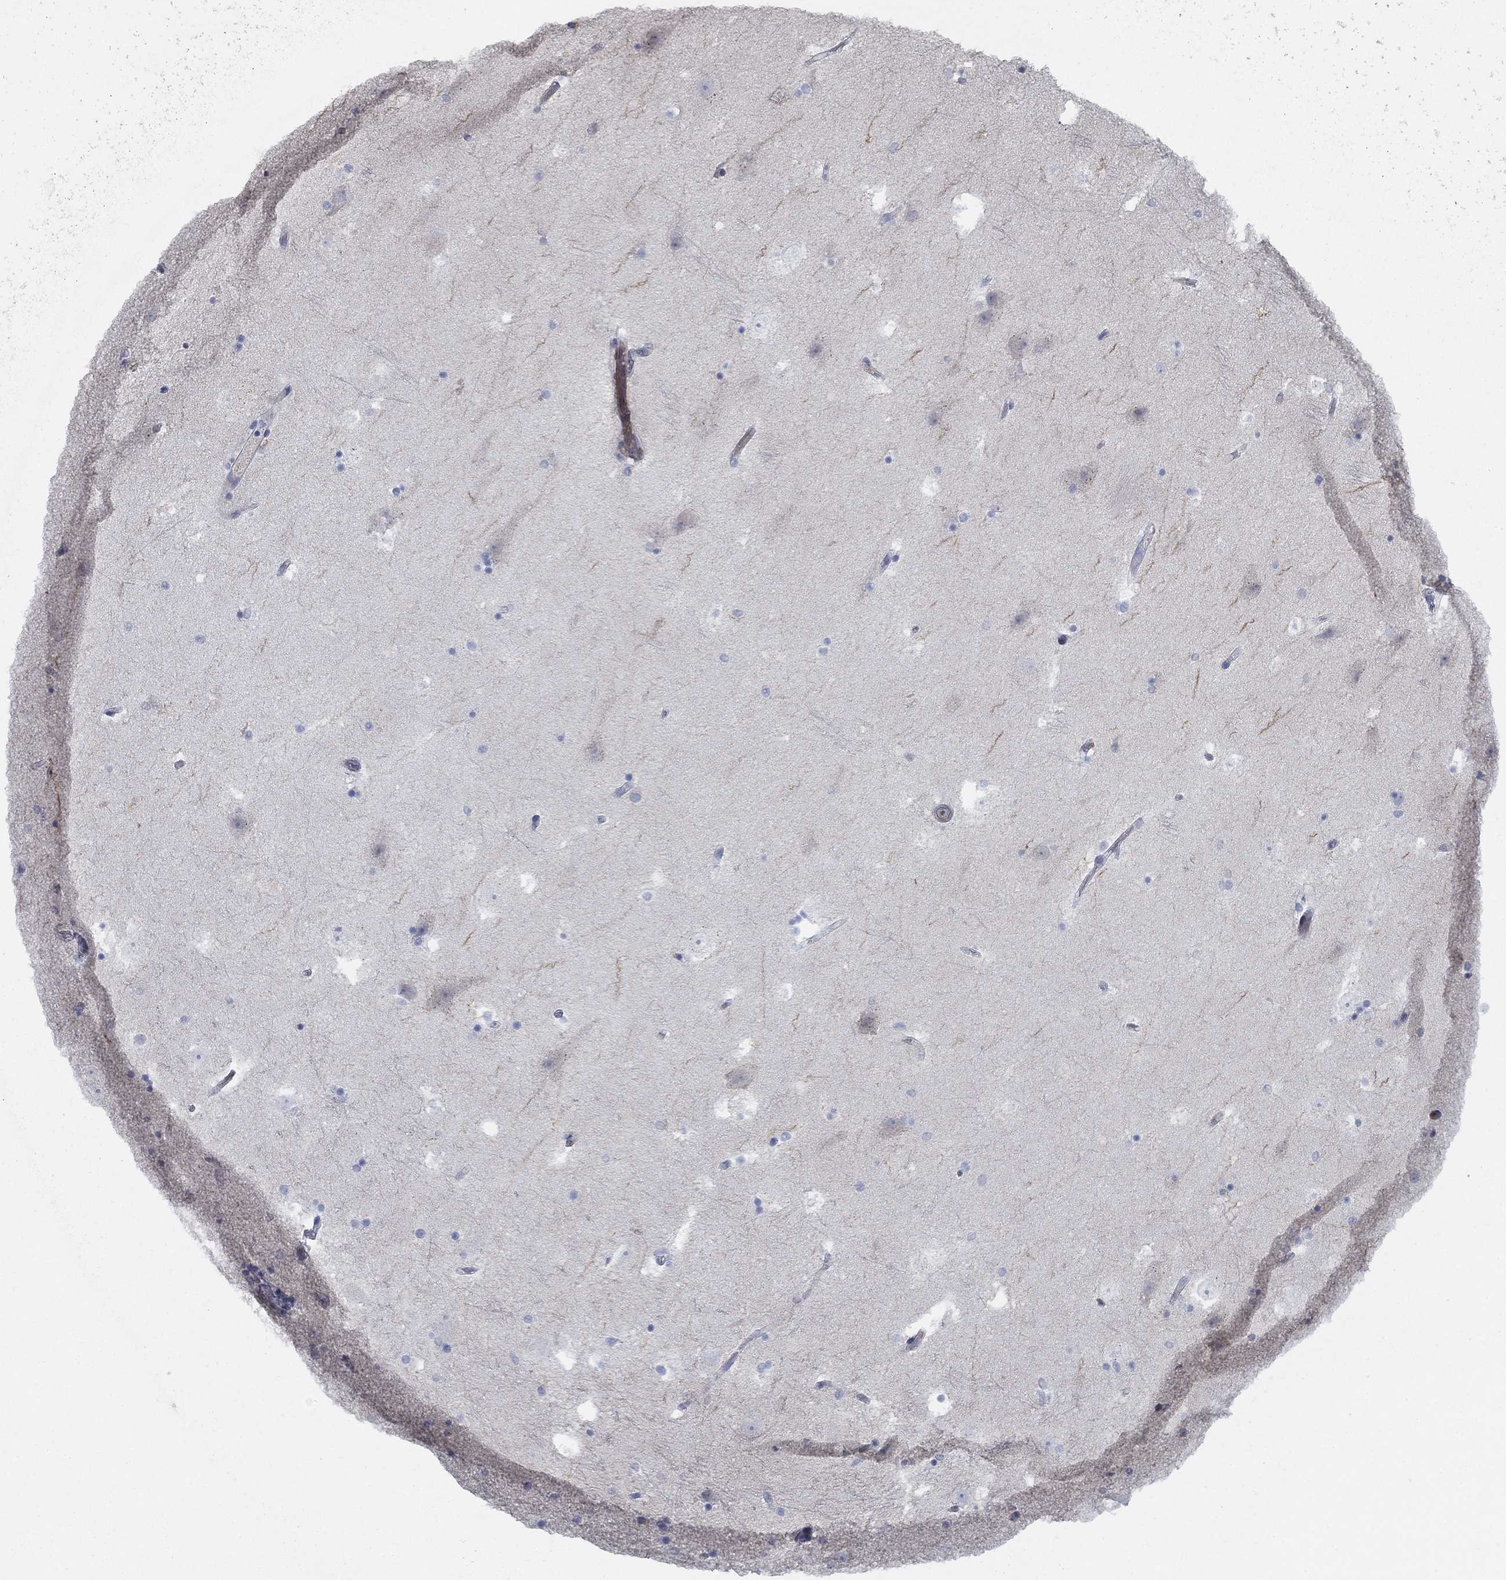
{"staining": {"intensity": "negative", "quantity": "none", "location": "none"}, "tissue": "hippocampus", "cell_type": "Glial cells", "image_type": "normal", "snomed": [{"axis": "morphology", "description": "Normal tissue, NOS"}, {"axis": "topography", "description": "Hippocampus"}], "caption": "Immunohistochemistry of unremarkable hippocampus displays no staining in glial cells. (DAB IHC visualized using brightfield microscopy, high magnification).", "gene": "TMEM249", "patient": {"sex": "male", "age": 51}}